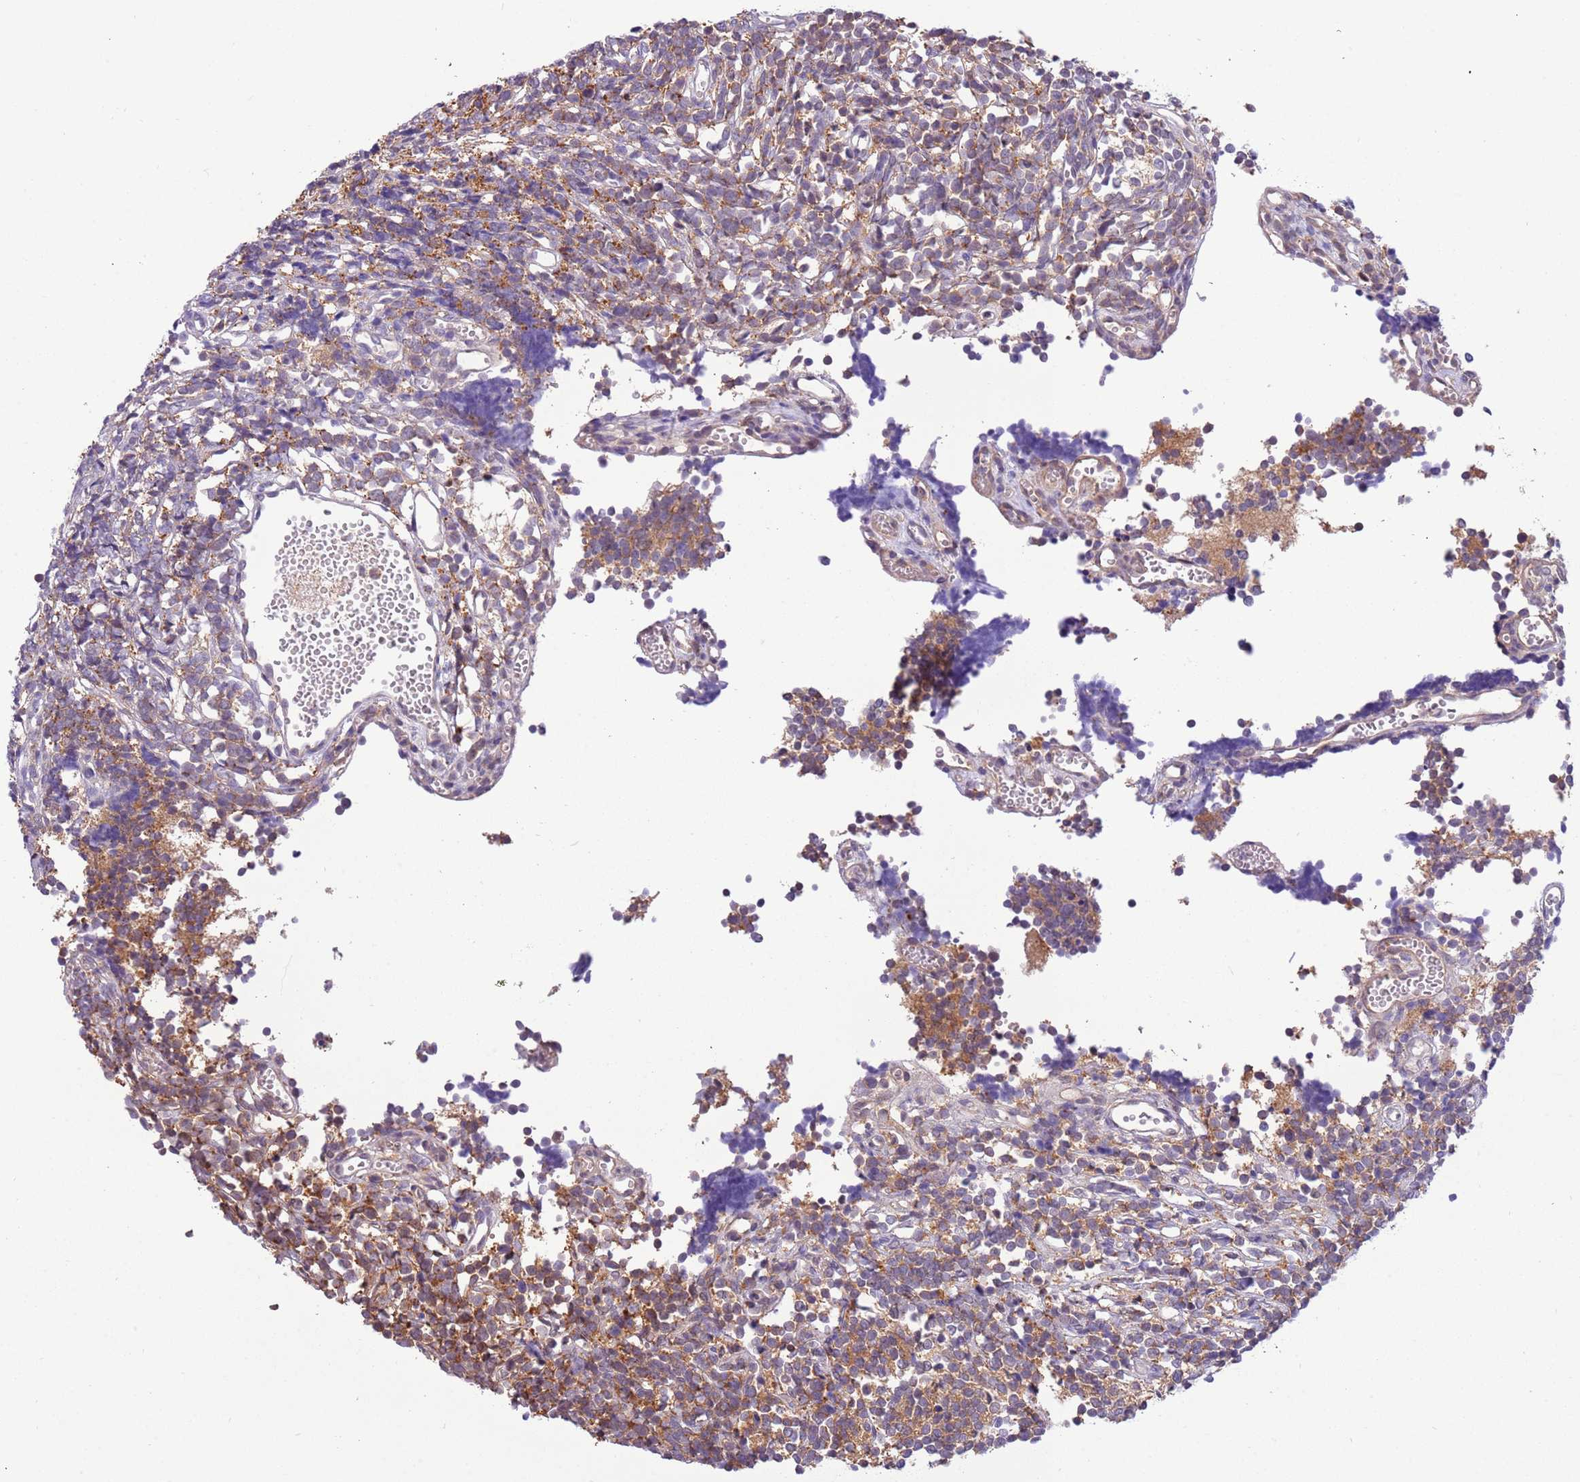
{"staining": {"intensity": "moderate", "quantity": "25%-75%", "location": "cytoplasmic/membranous"}, "tissue": "glioma", "cell_type": "Tumor cells", "image_type": "cancer", "snomed": [{"axis": "morphology", "description": "Glioma, malignant, Low grade"}, {"axis": "topography", "description": "Brain"}], "caption": "High-magnification brightfield microscopy of glioma stained with DAB (3,3'-diaminobenzidine) (brown) and counterstained with hematoxylin (blue). tumor cells exhibit moderate cytoplasmic/membranous expression is identified in about25%-75% of cells. The protein of interest is shown in brown color, while the nuclei are stained blue.", "gene": "STIP1", "patient": {"sex": "female", "age": 1}}